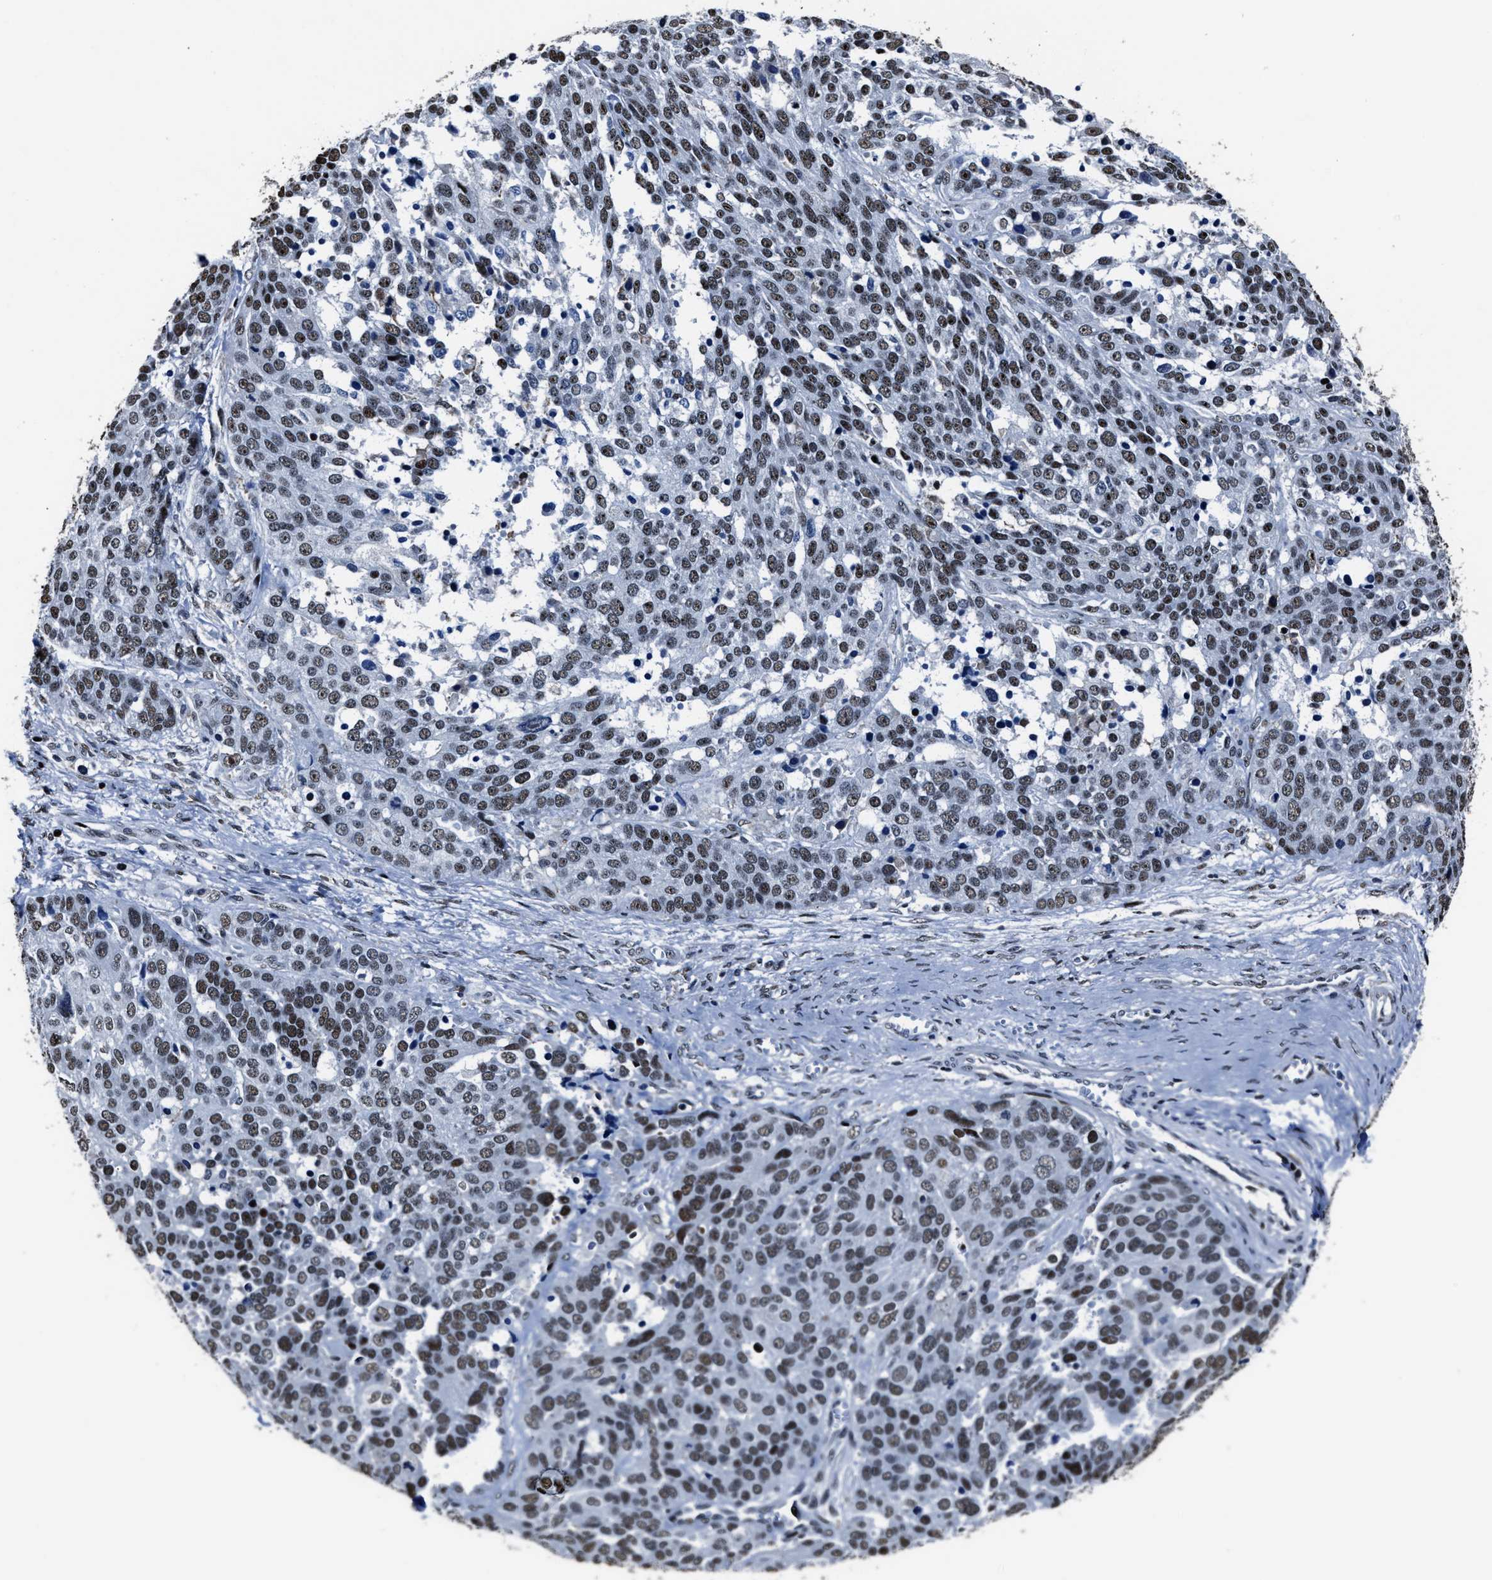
{"staining": {"intensity": "weak", "quantity": ">75%", "location": "nuclear"}, "tissue": "ovarian cancer", "cell_type": "Tumor cells", "image_type": "cancer", "snomed": [{"axis": "morphology", "description": "Cystadenocarcinoma, serous, NOS"}, {"axis": "topography", "description": "Ovary"}], "caption": "Ovarian cancer (serous cystadenocarcinoma) stained with IHC reveals weak nuclear positivity in approximately >75% of tumor cells. (DAB IHC, brown staining for protein, blue staining for nuclei).", "gene": "PPIE", "patient": {"sex": "female", "age": 44}}